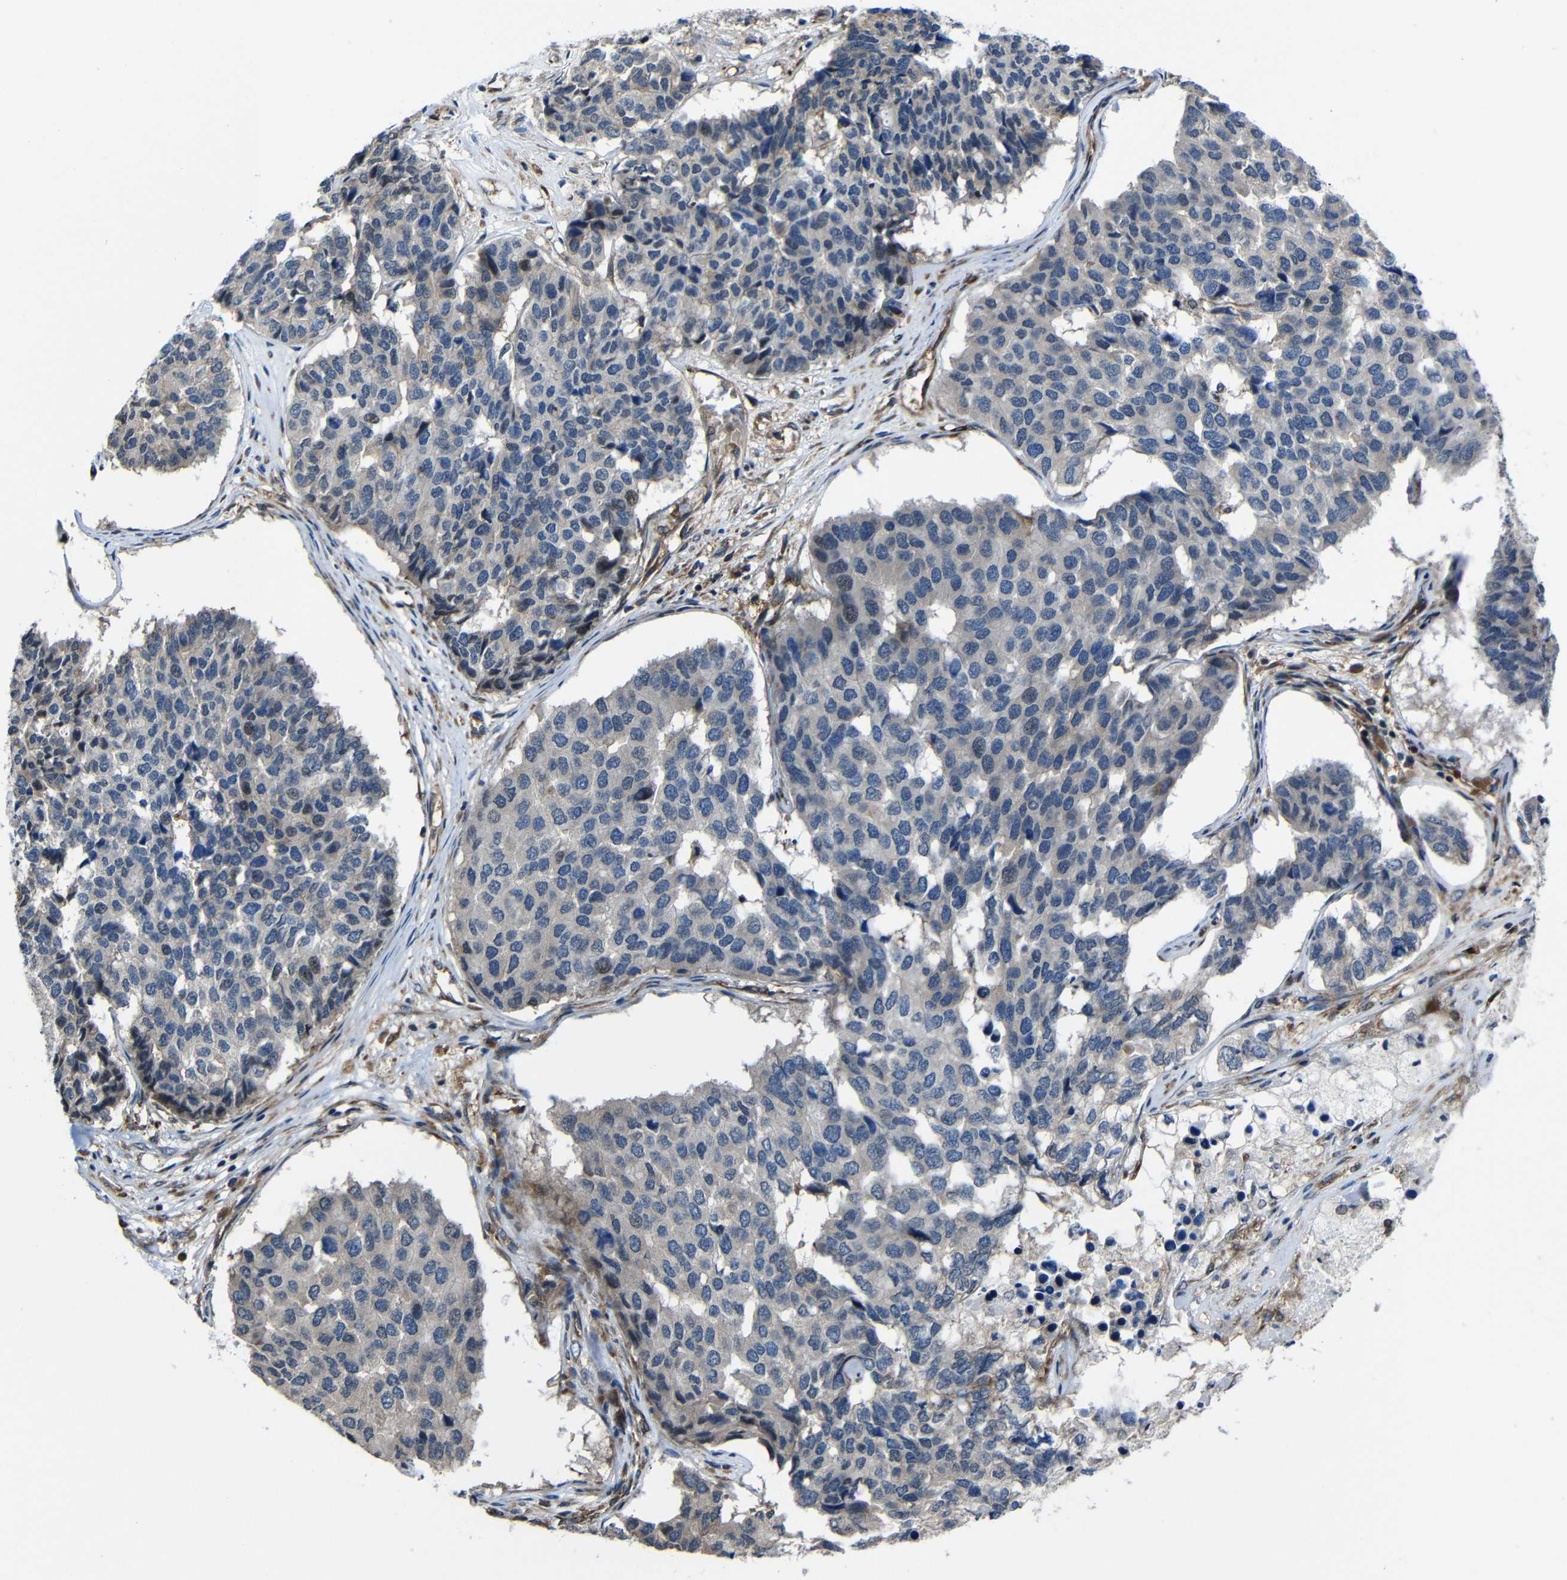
{"staining": {"intensity": "negative", "quantity": "none", "location": "none"}, "tissue": "pancreatic cancer", "cell_type": "Tumor cells", "image_type": "cancer", "snomed": [{"axis": "morphology", "description": "Adenocarcinoma, NOS"}, {"axis": "topography", "description": "Pancreas"}], "caption": "Tumor cells are negative for protein expression in human adenocarcinoma (pancreatic).", "gene": "KIAA0513", "patient": {"sex": "male", "age": 50}}